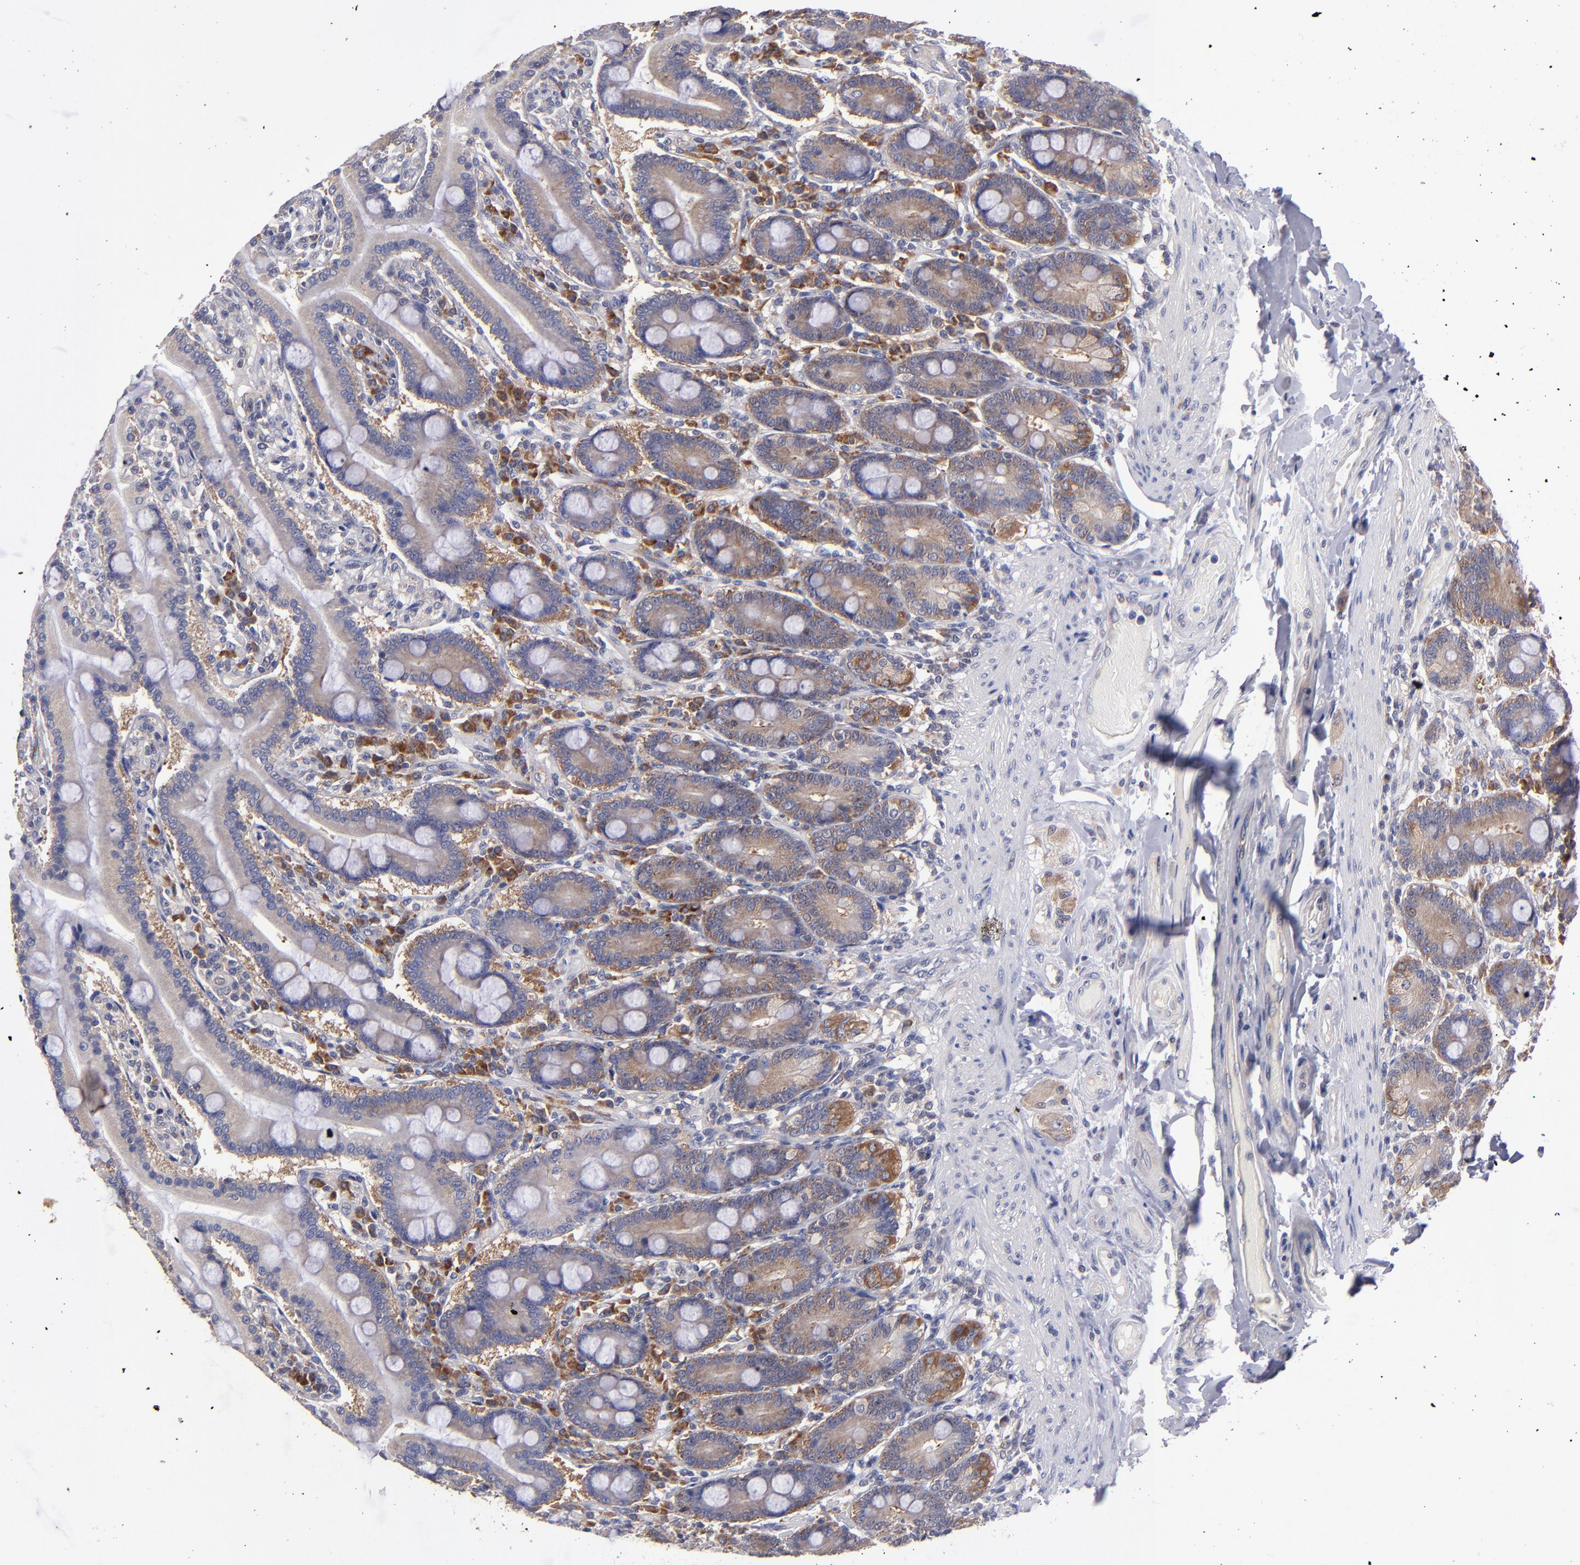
{"staining": {"intensity": "moderate", "quantity": ">75%", "location": "cytoplasmic/membranous"}, "tissue": "duodenum", "cell_type": "Glandular cells", "image_type": "normal", "snomed": [{"axis": "morphology", "description": "Normal tissue, NOS"}, {"axis": "topography", "description": "Duodenum"}], "caption": "Immunohistochemistry (IHC) image of benign human duodenum stained for a protein (brown), which exhibits medium levels of moderate cytoplasmic/membranous staining in about >75% of glandular cells.", "gene": "EIF3L", "patient": {"sex": "female", "age": 64}}